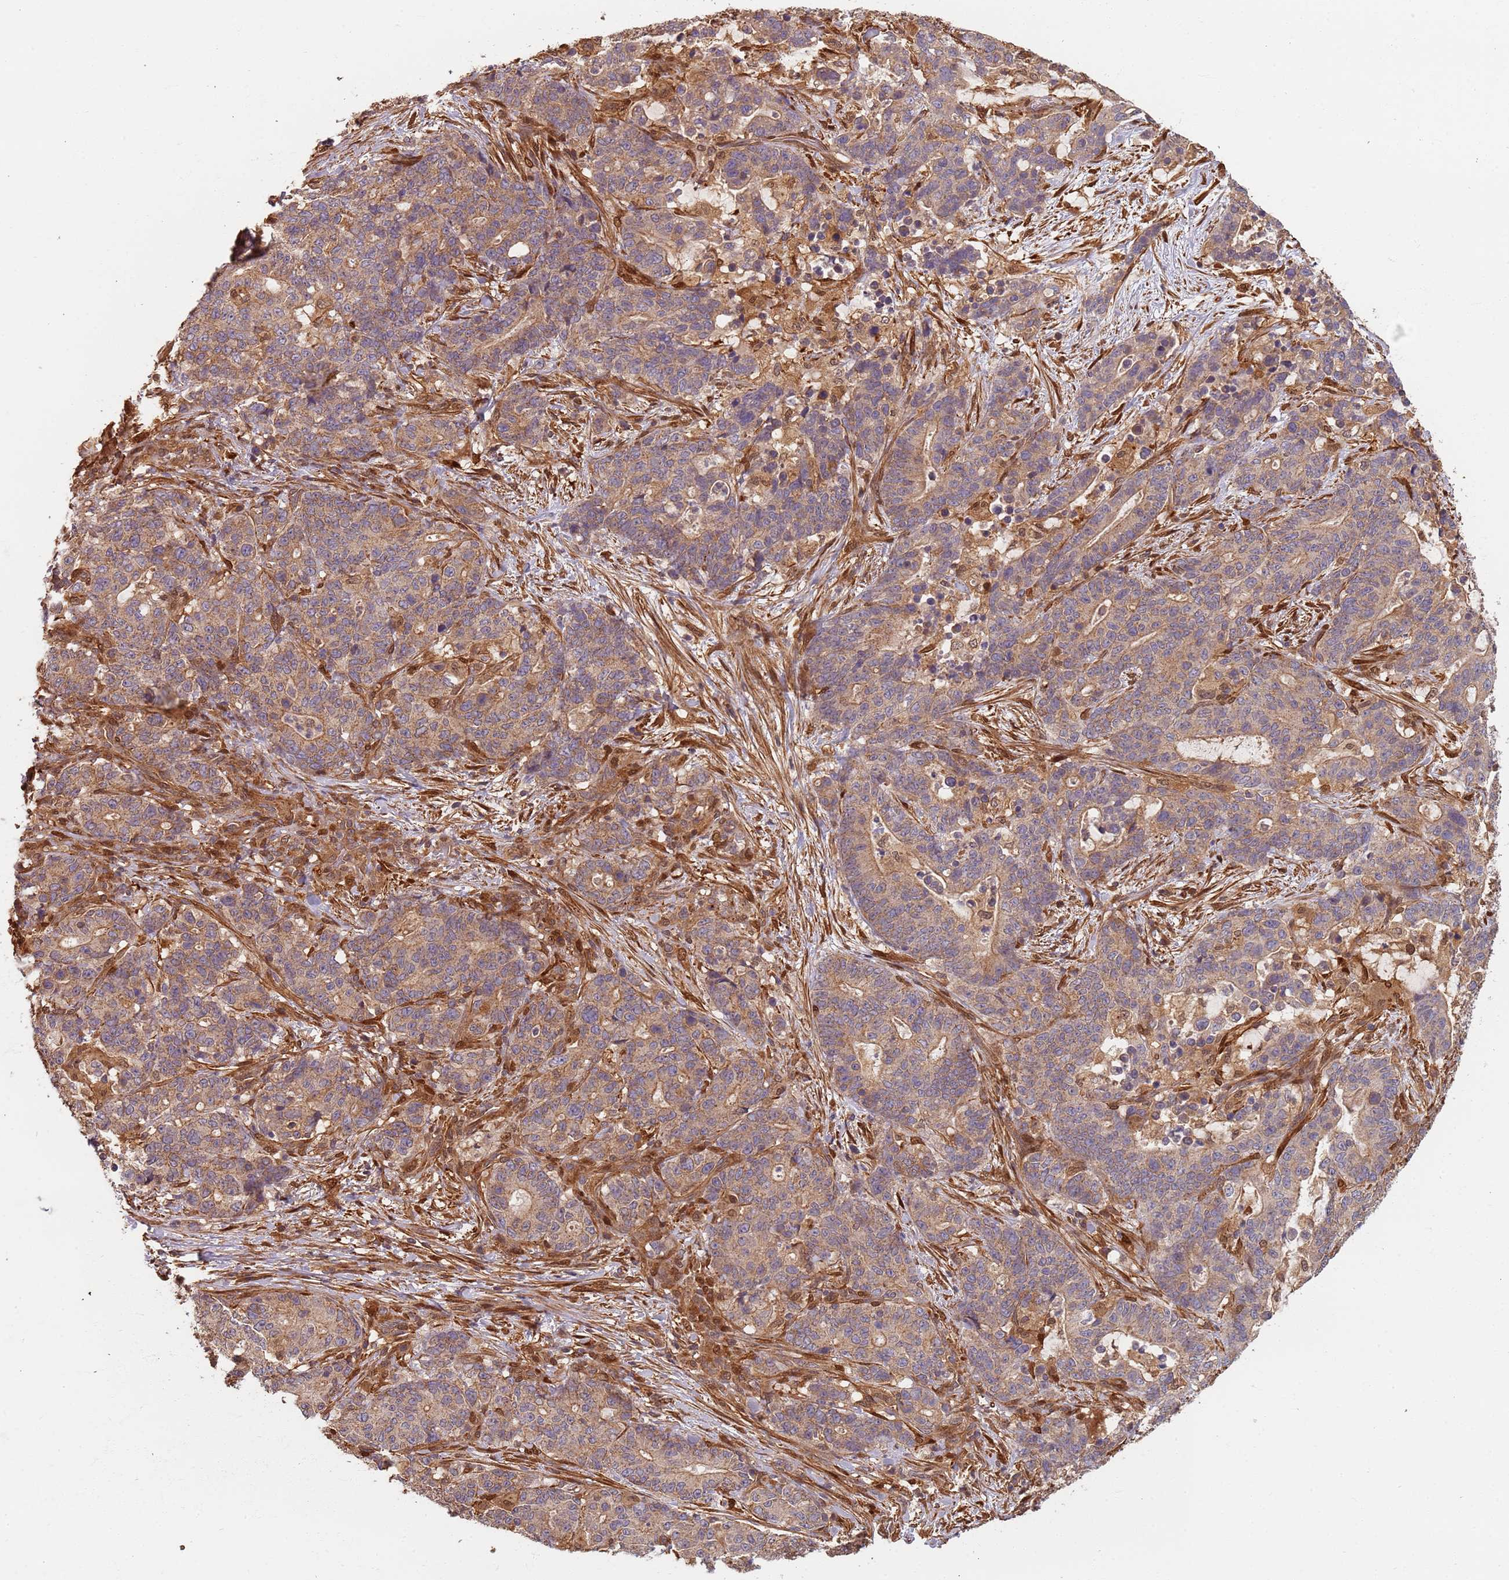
{"staining": {"intensity": "weak", "quantity": ">75%", "location": "cytoplasmic/membranous"}, "tissue": "stomach cancer", "cell_type": "Tumor cells", "image_type": "cancer", "snomed": [{"axis": "morphology", "description": "Normal tissue, NOS"}, {"axis": "morphology", "description": "Adenocarcinoma, NOS"}, {"axis": "topography", "description": "Stomach"}], "caption": "Immunohistochemical staining of adenocarcinoma (stomach) shows weak cytoplasmic/membranous protein expression in approximately >75% of tumor cells.", "gene": "SDCCAG8", "patient": {"sex": "female", "age": 64}}